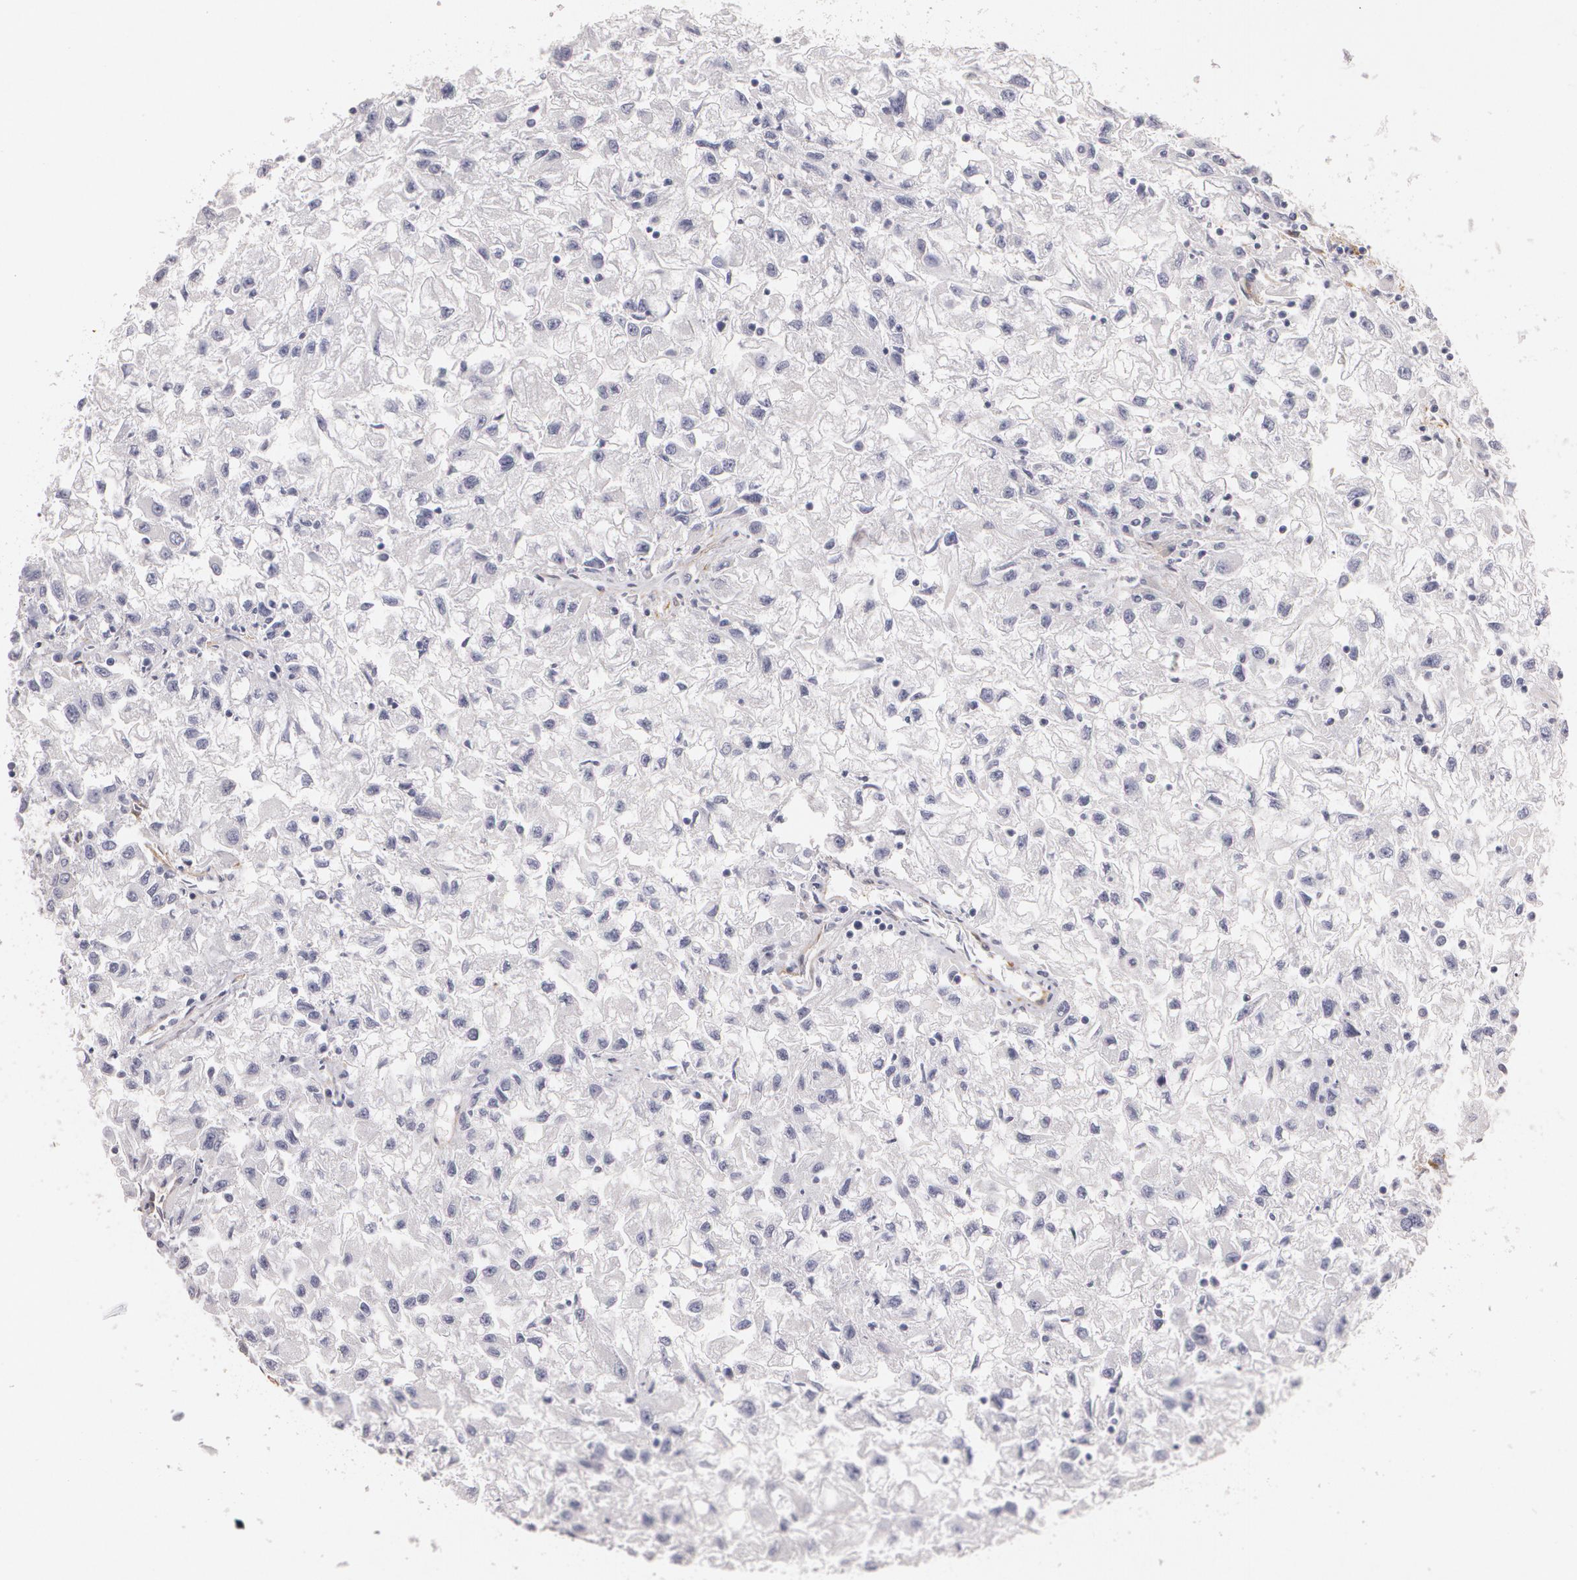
{"staining": {"intensity": "weak", "quantity": "<25%", "location": "cytoplasmic/membranous"}, "tissue": "renal cancer", "cell_type": "Tumor cells", "image_type": "cancer", "snomed": [{"axis": "morphology", "description": "Adenocarcinoma, NOS"}, {"axis": "topography", "description": "Kidney"}], "caption": "This is an immunohistochemistry photomicrograph of human renal adenocarcinoma. There is no expression in tumor cells.", "gene": "NGFR", "patient": {"sex": "male", "age": 59}}